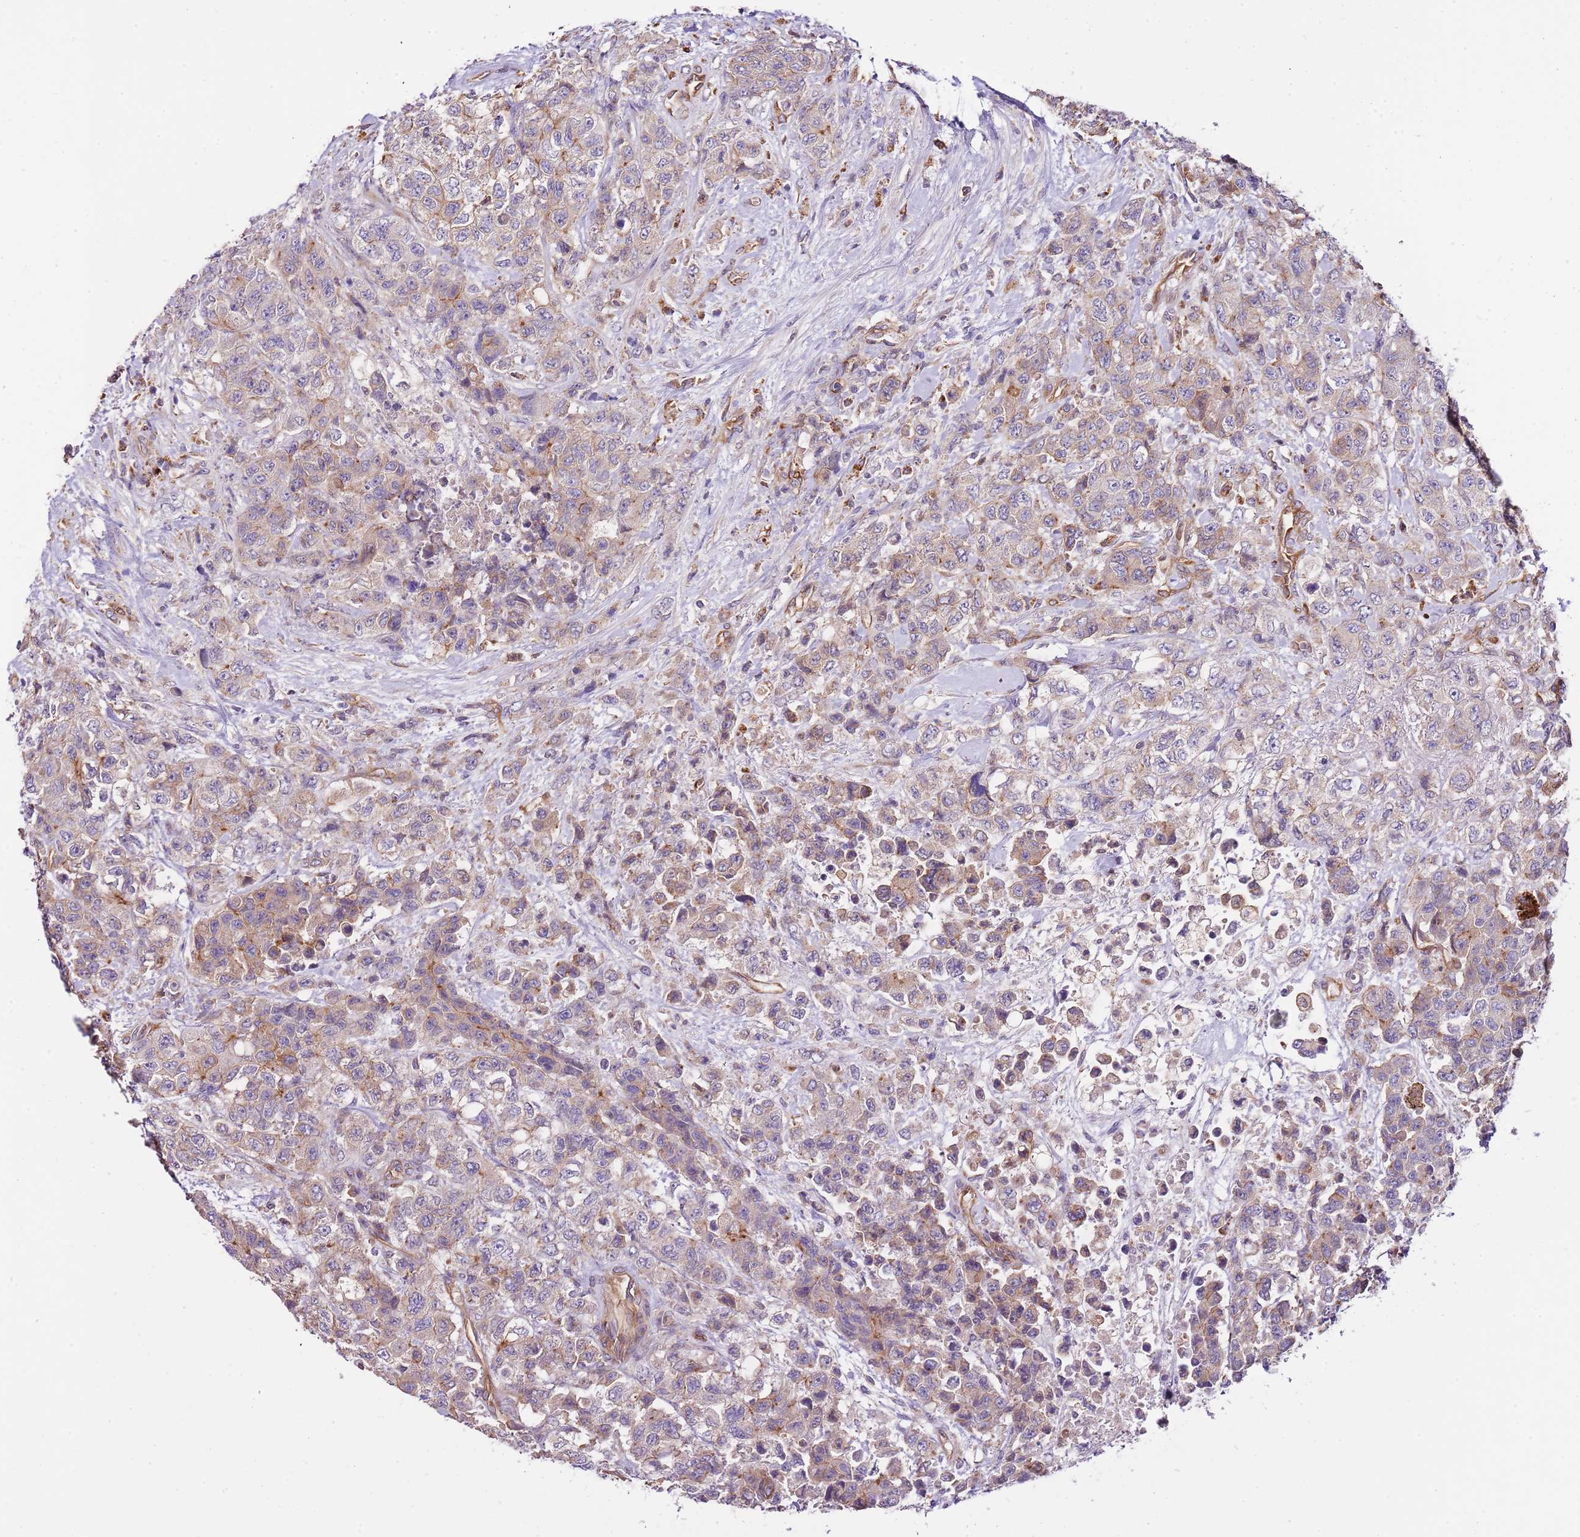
{"staining": {"intensity": "weak", "quantity": "<25%", "location": "cytoplasmic/membranous"}, "tissue": "urothelial cancer", "cell_type": "Tumor cells", "image_type": "cancer", "snomed": [{"axis": "morphology", "description": "Urothelial carcinoma, High grade"}, {"axis": "topography", "description": "Urinary bladder"}], "caption": "This photomicrograph is of urothelial carcinoma (high-grade) stained with immunohistochemistry (IHC) to label a protein in brown with the nuclei are counter-stained blue. There is no staining in tumor cells.", "gene": "DOCK6", "patient": {"sex": "female", "age": 78}}